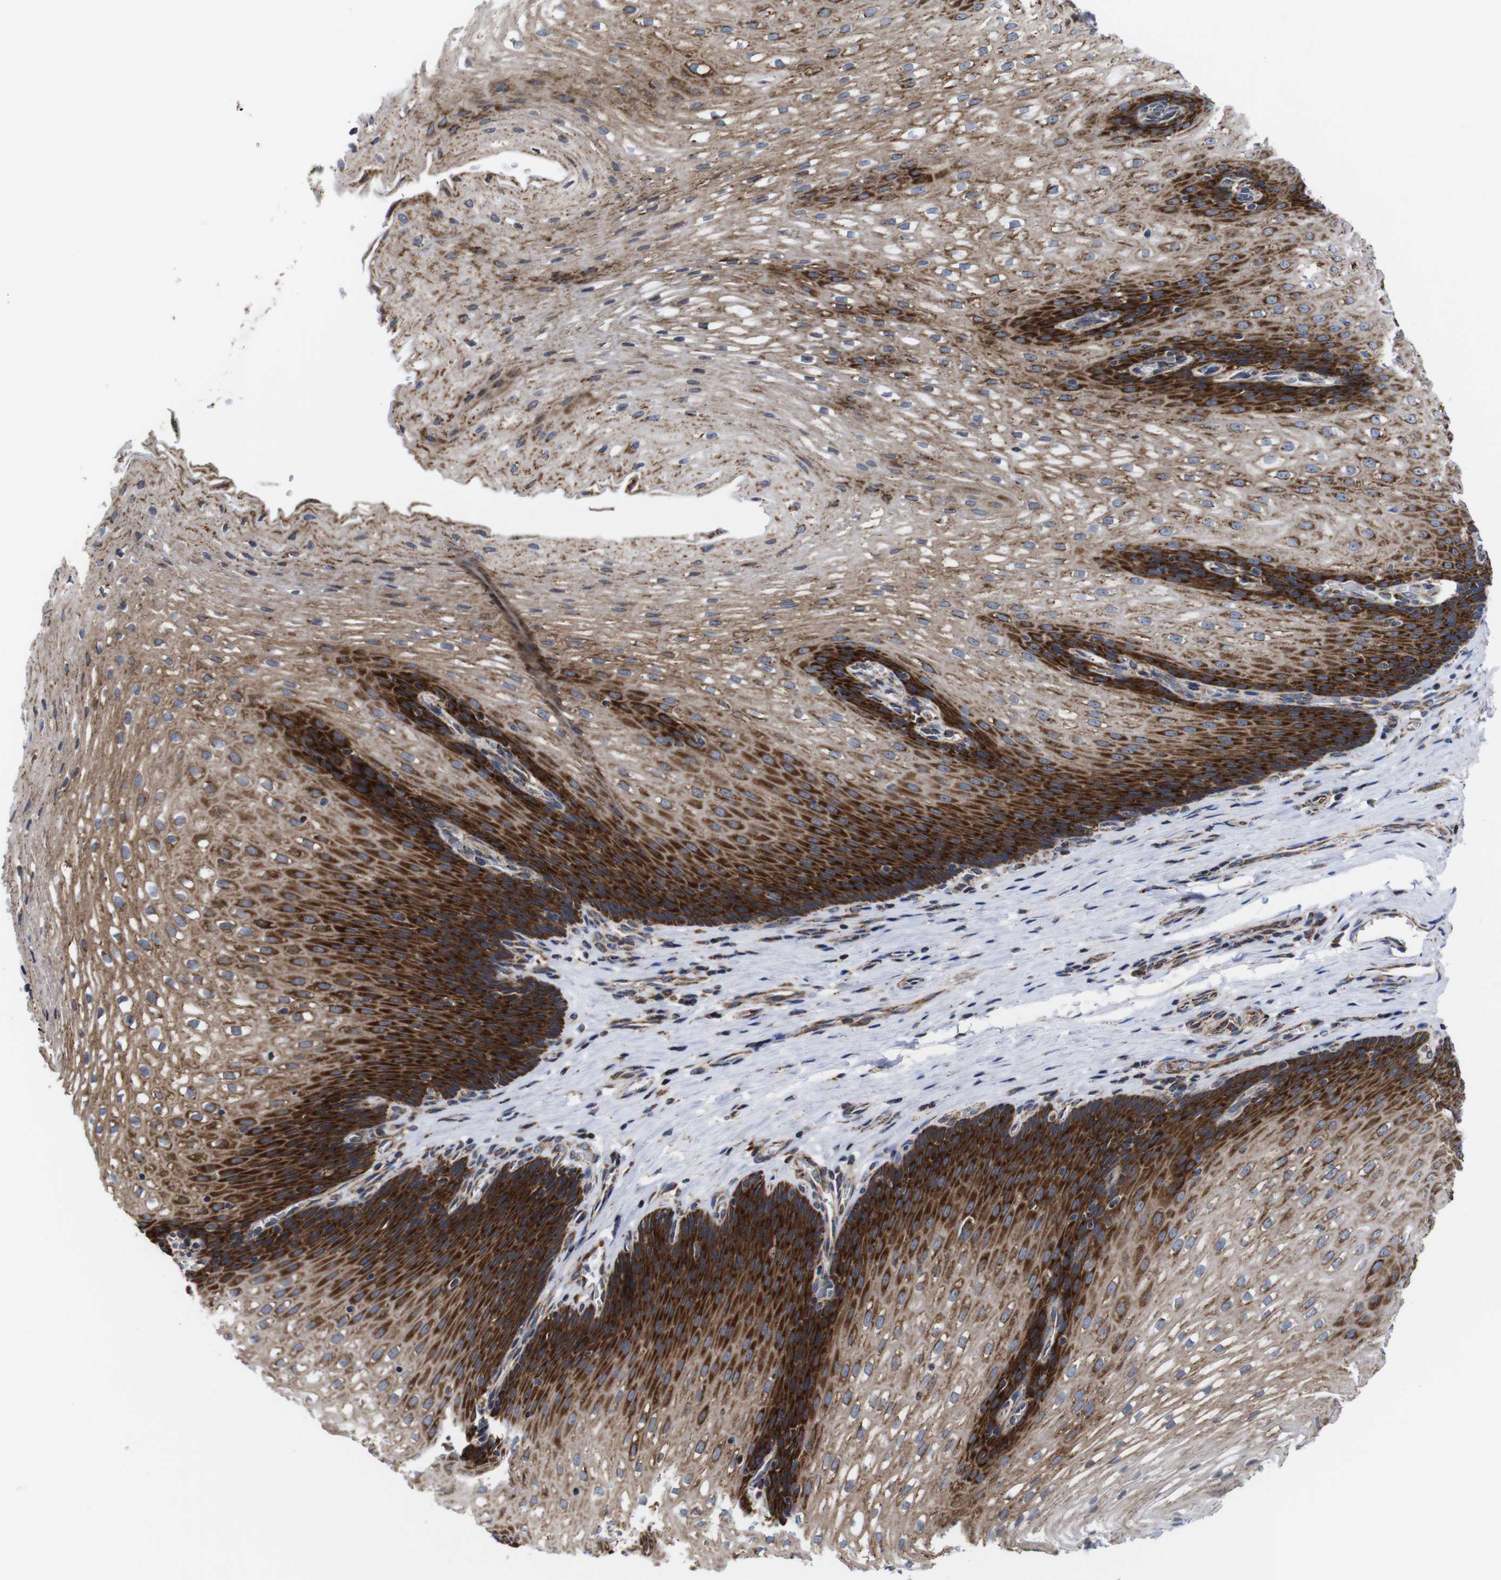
{"staining": {"intensity": "strong", "quantity": "25%-75%", "location": "cytoplasmic/membranous"}, "tissue": "esophagus", "cell_type": "Squamous epithelial cells", "image_type": "normal", "snomed": [{"axis": "morphology", "description": "Normal tissue, NOS"}, {"axis": "topography", "description": "Esophagus"}], "caption": "Esophagus stained with immunohistochemistry (IHC) reveals strong cytoplasmic/membranous positivity in approximately 25%-75% of squamous epithelial cells. Nuclei are stained in blue.", "gene": "C17orf80", "patient": {"sex": "male", "age": 48}}